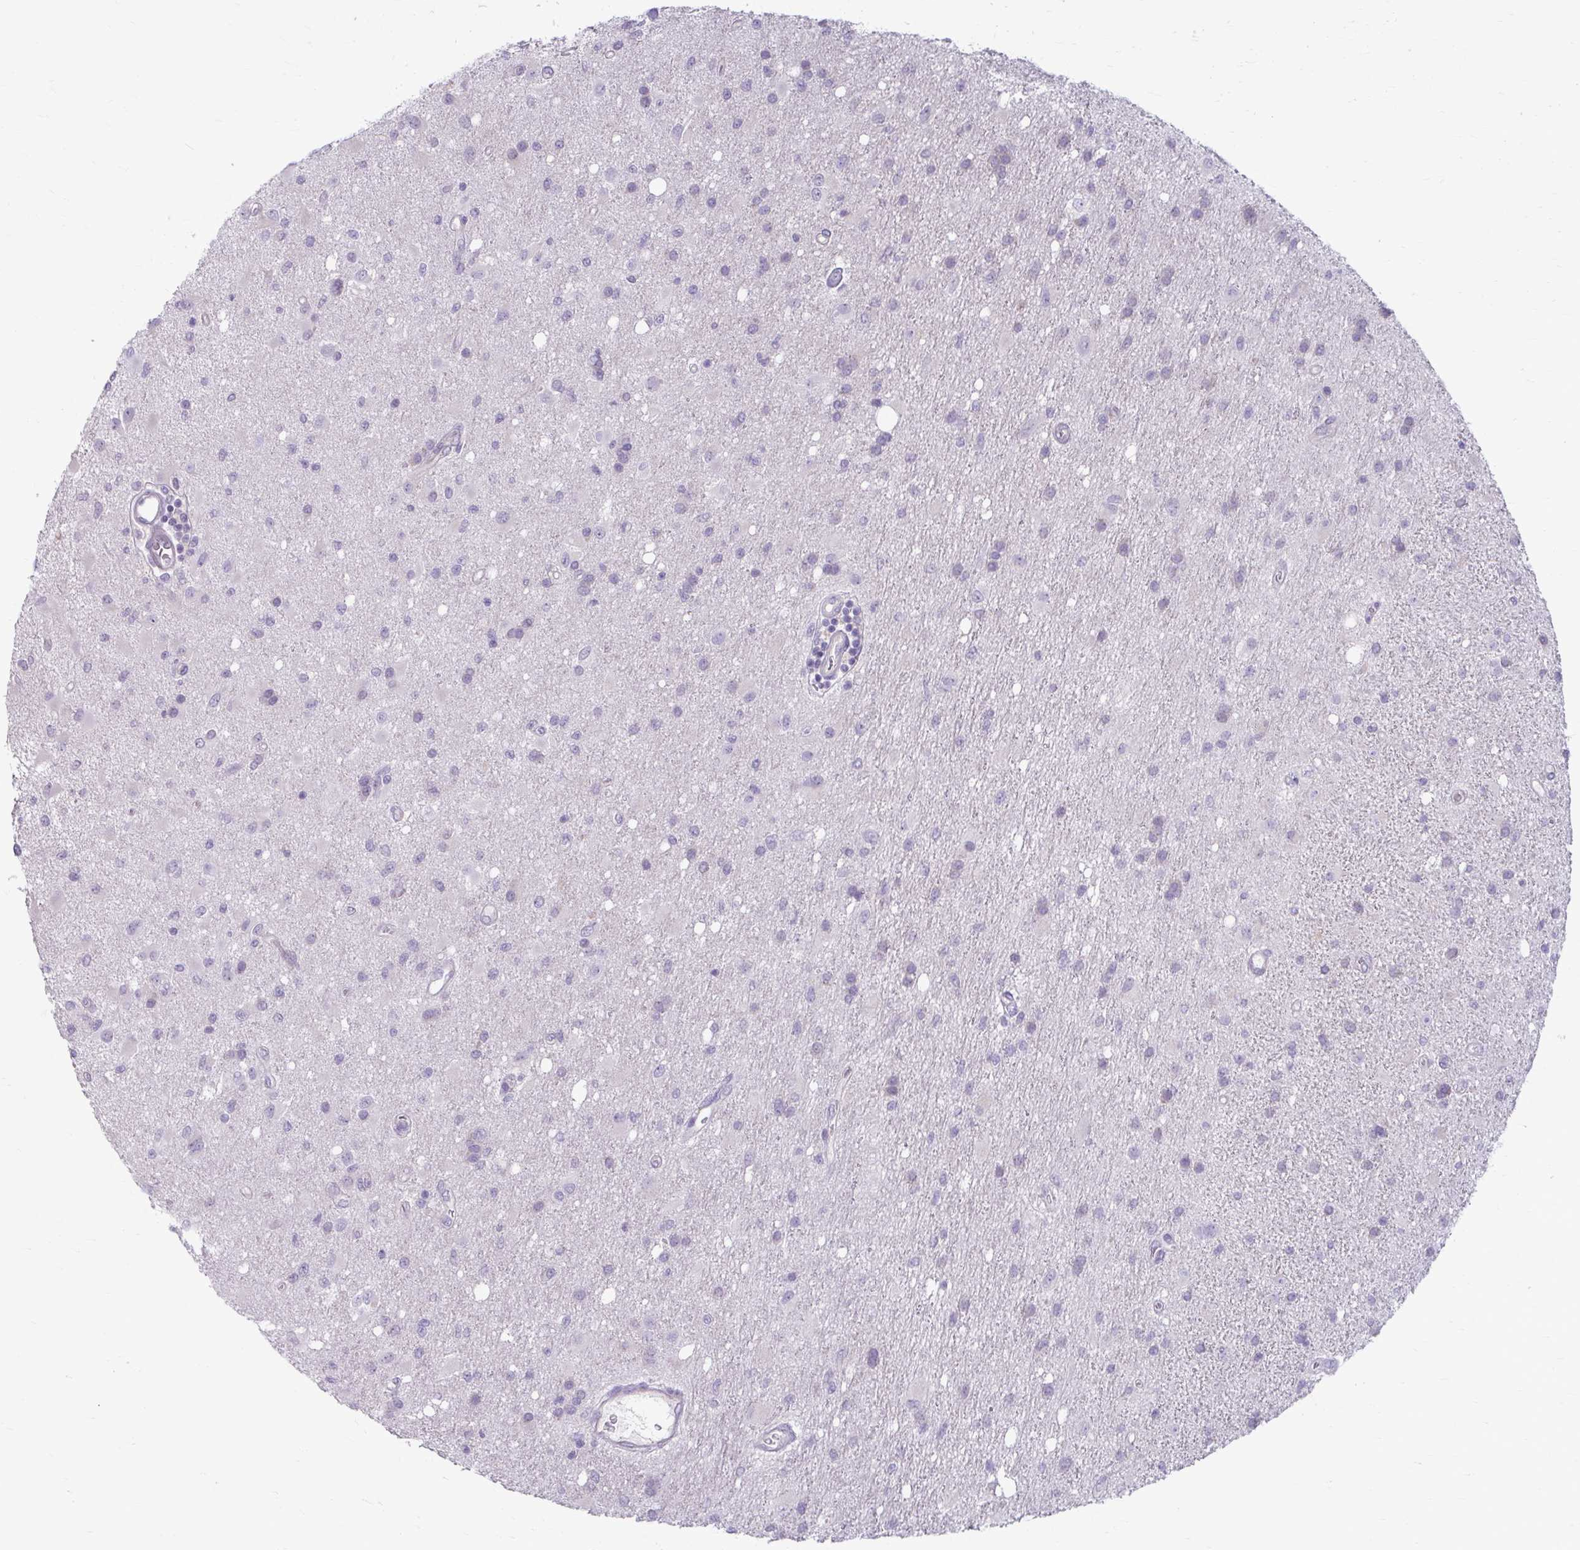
{"staining": {"intensity": "negative", "quantity": "none", "location": "none"}, "tissue": "glioma", "cell_type": "Tumor cells", "image_type": "cancer", "snomed": [{"axis": "morphology", "description": "Glioma, malignant, High grade"}, {"axis": "topography", "description": "Brain"}], "caption": "Immunohistochemistry (IHC) photomicrograph of neoplastic tissue: human glioma stained with DAB (3,3'-diaminobenzidine) shows no significant protein expression in tumor cells.", "gene": "CHIA", "patient": {"sex": "male", "age": 67}}